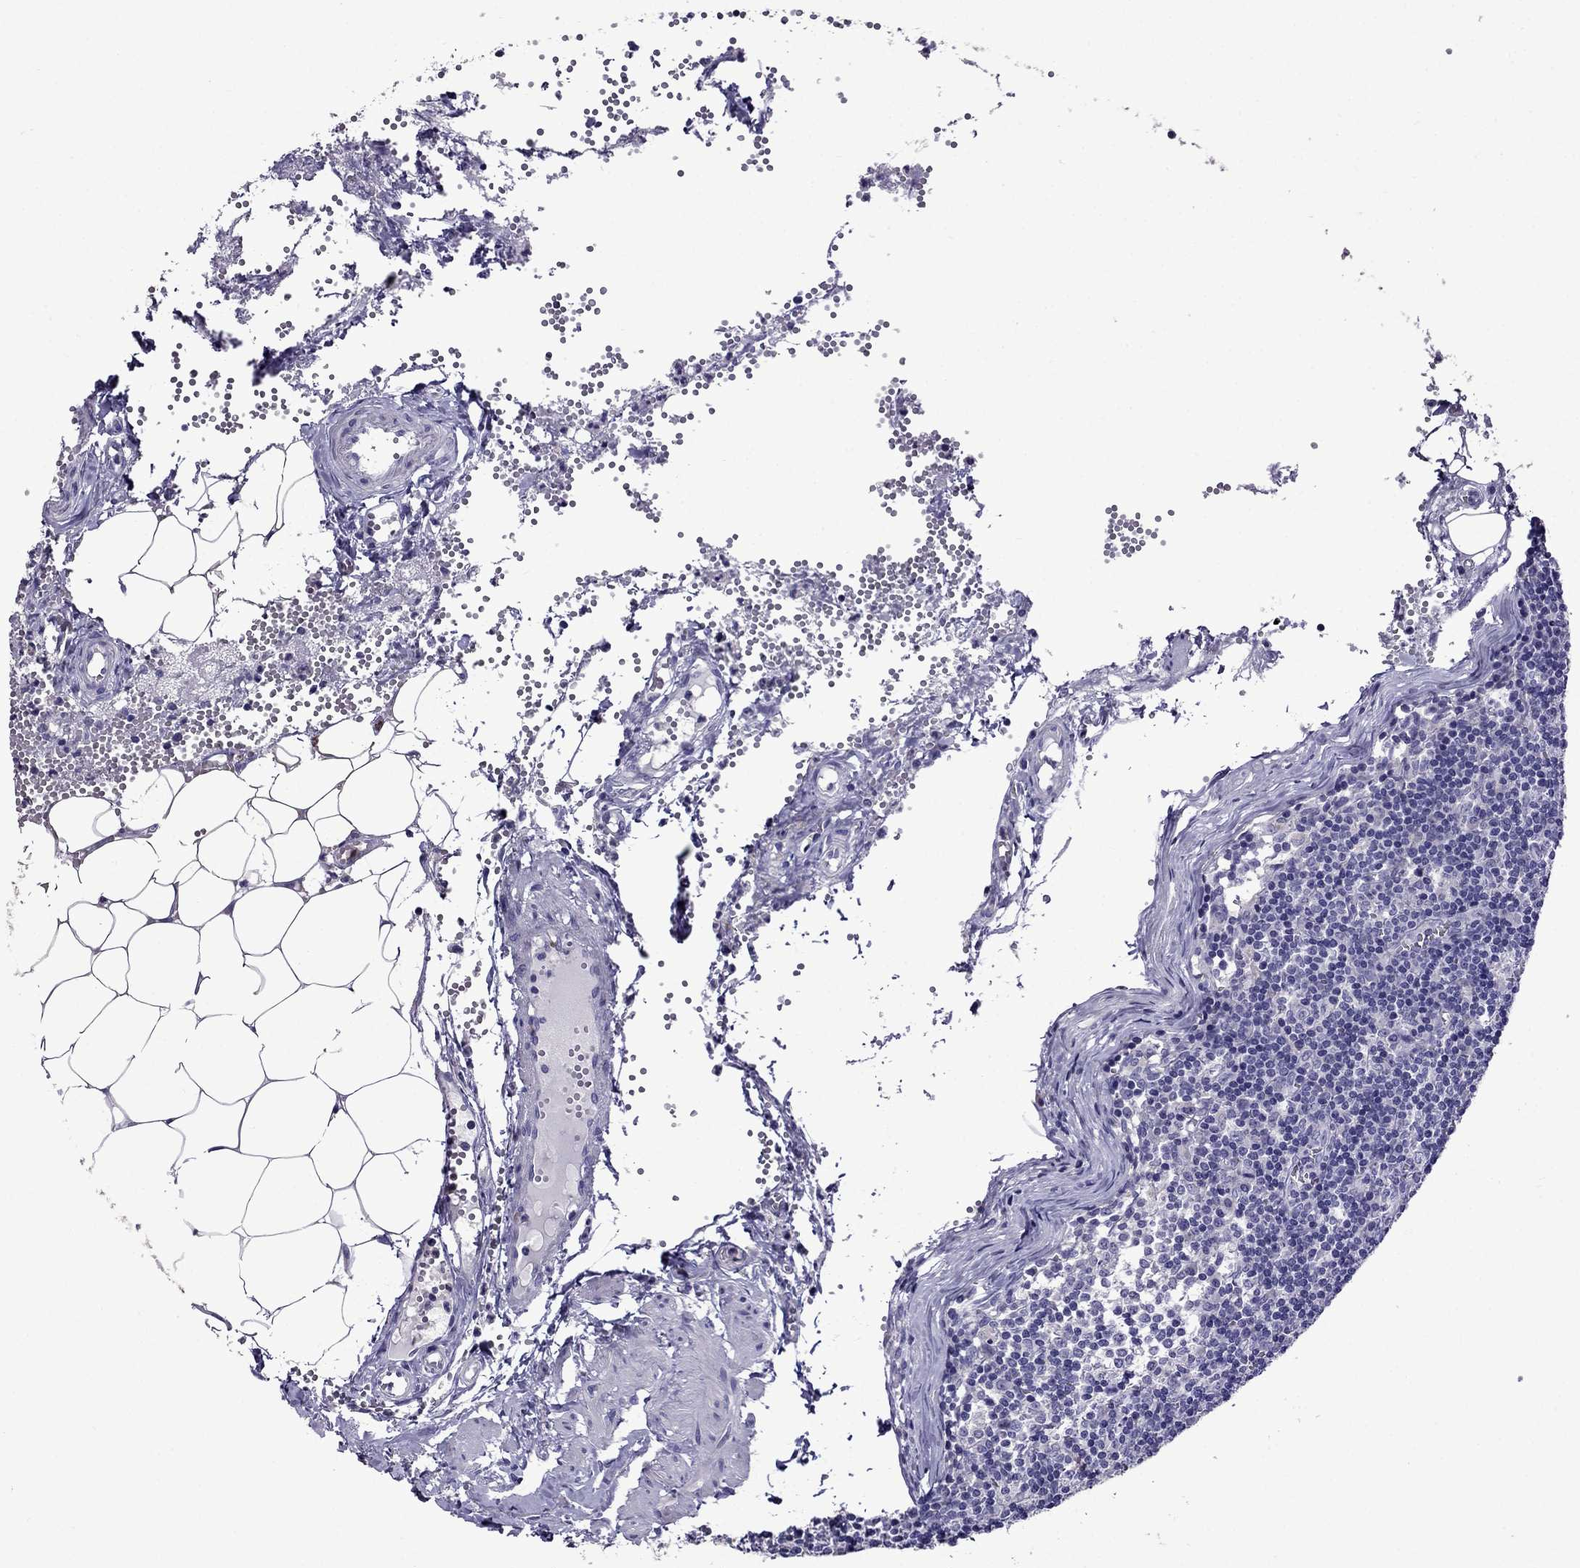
{"staining": {"intensity": "negative", "quantity": "none", "location": "none"}, "tissue": "lymph node", "cell_type": "Germinal center cells", "image_type": "normal", "snomed": [{"axis": "morphology", "description": "Normal tissue, NOS"}, {"axis": "topography", "description": "Lymph node"}], "caption": "A high-resolution histopathology image shows immunohistochemistry (IHC) staining of benign lymph node, which exhibits no significant staining in germinal center cells.", "gene": "OXCT2", "patient": {"sex": "female", "age": 52}}